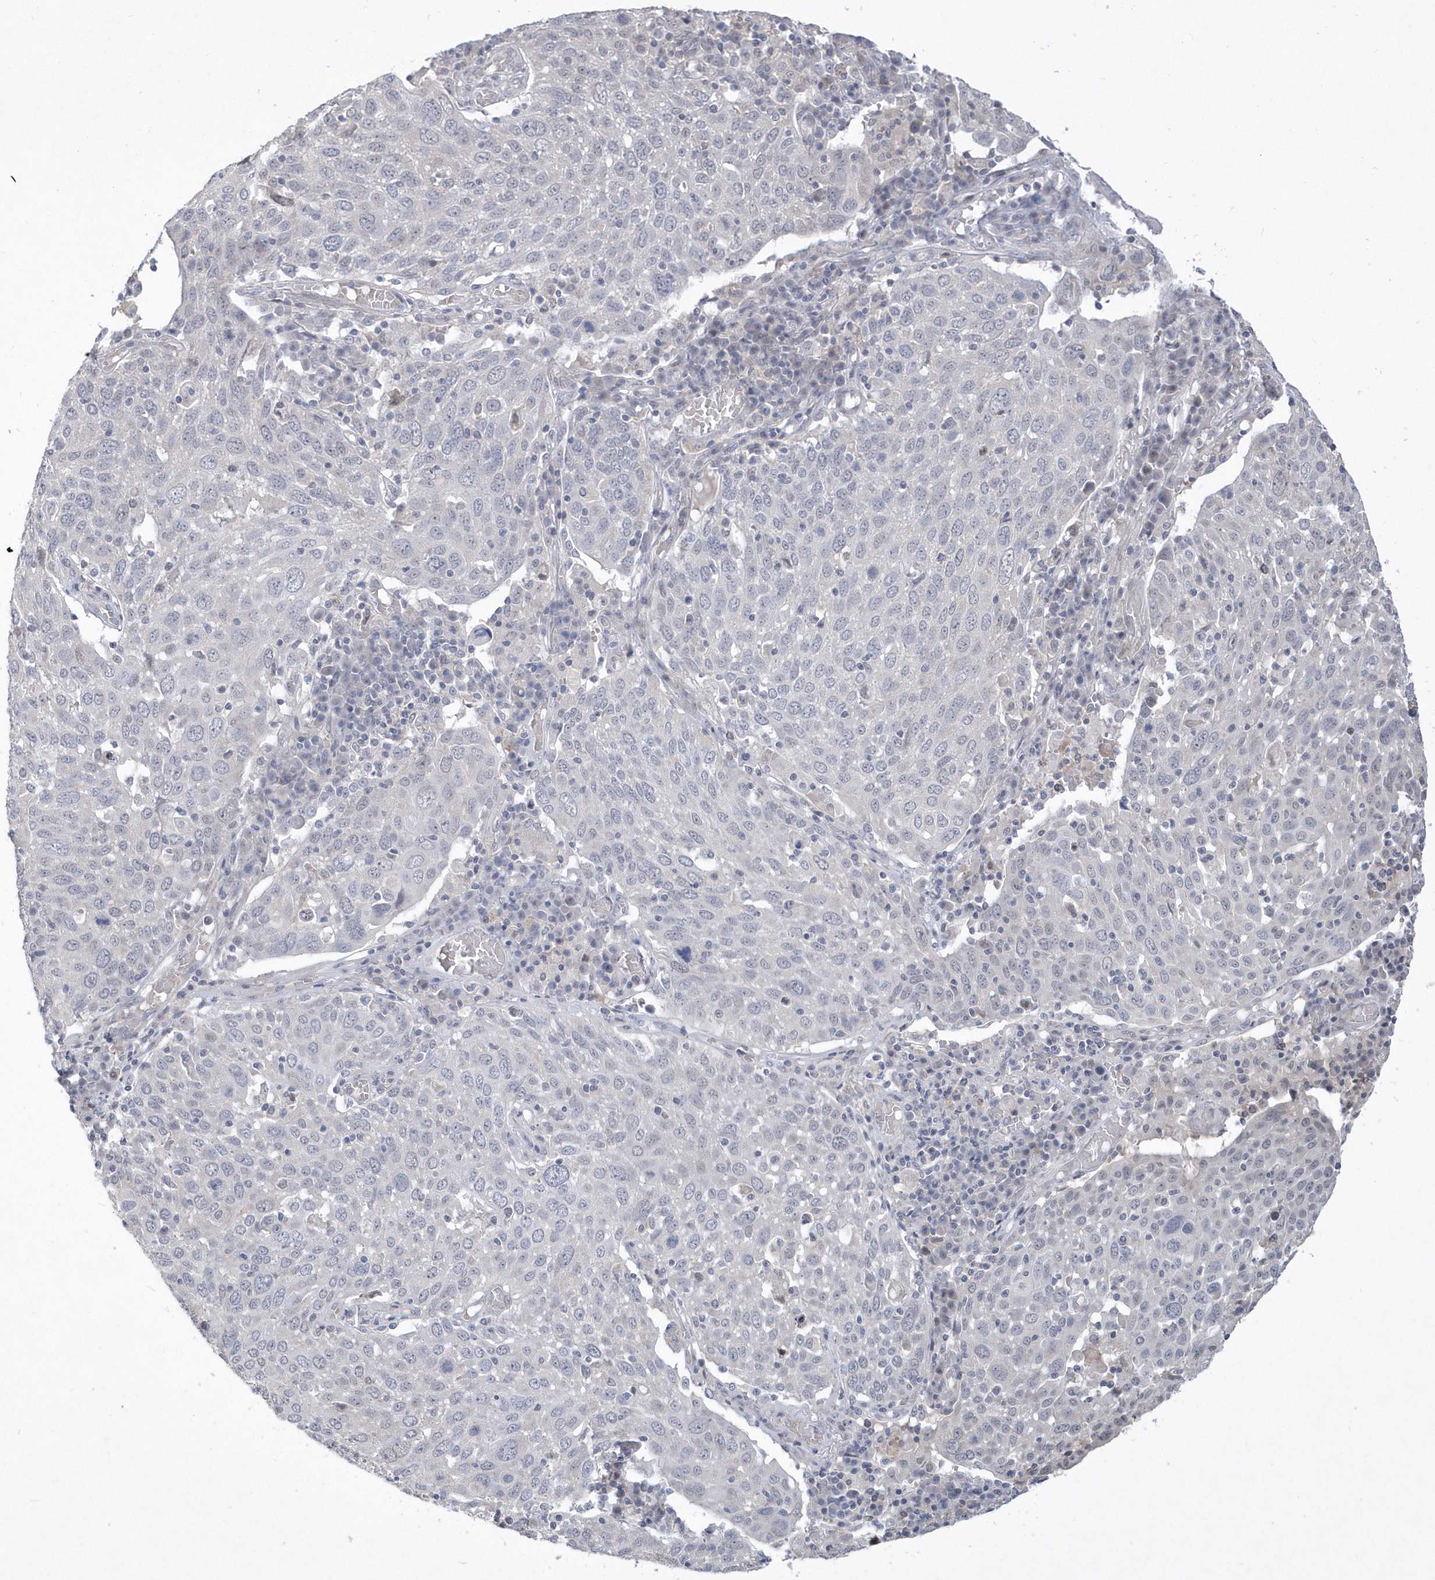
{"staining": {"intensity": "negative", "quantity": "none", "location": "none"}, "tissue": "lung cancer", "cell_type": "Tumor cells", "image_type": "cancer", "snomed": [{"axis": "morphology", "description": "Squamous cell carcinoma, NOS"}, {"axis": "topography", "description": "Lung"}], "caption": "A photomicrograph of human lung cancer is negative for staining in tumor cells.", "gene": "TSPEAR", "patient": {"sex": "male", "age": 65}}